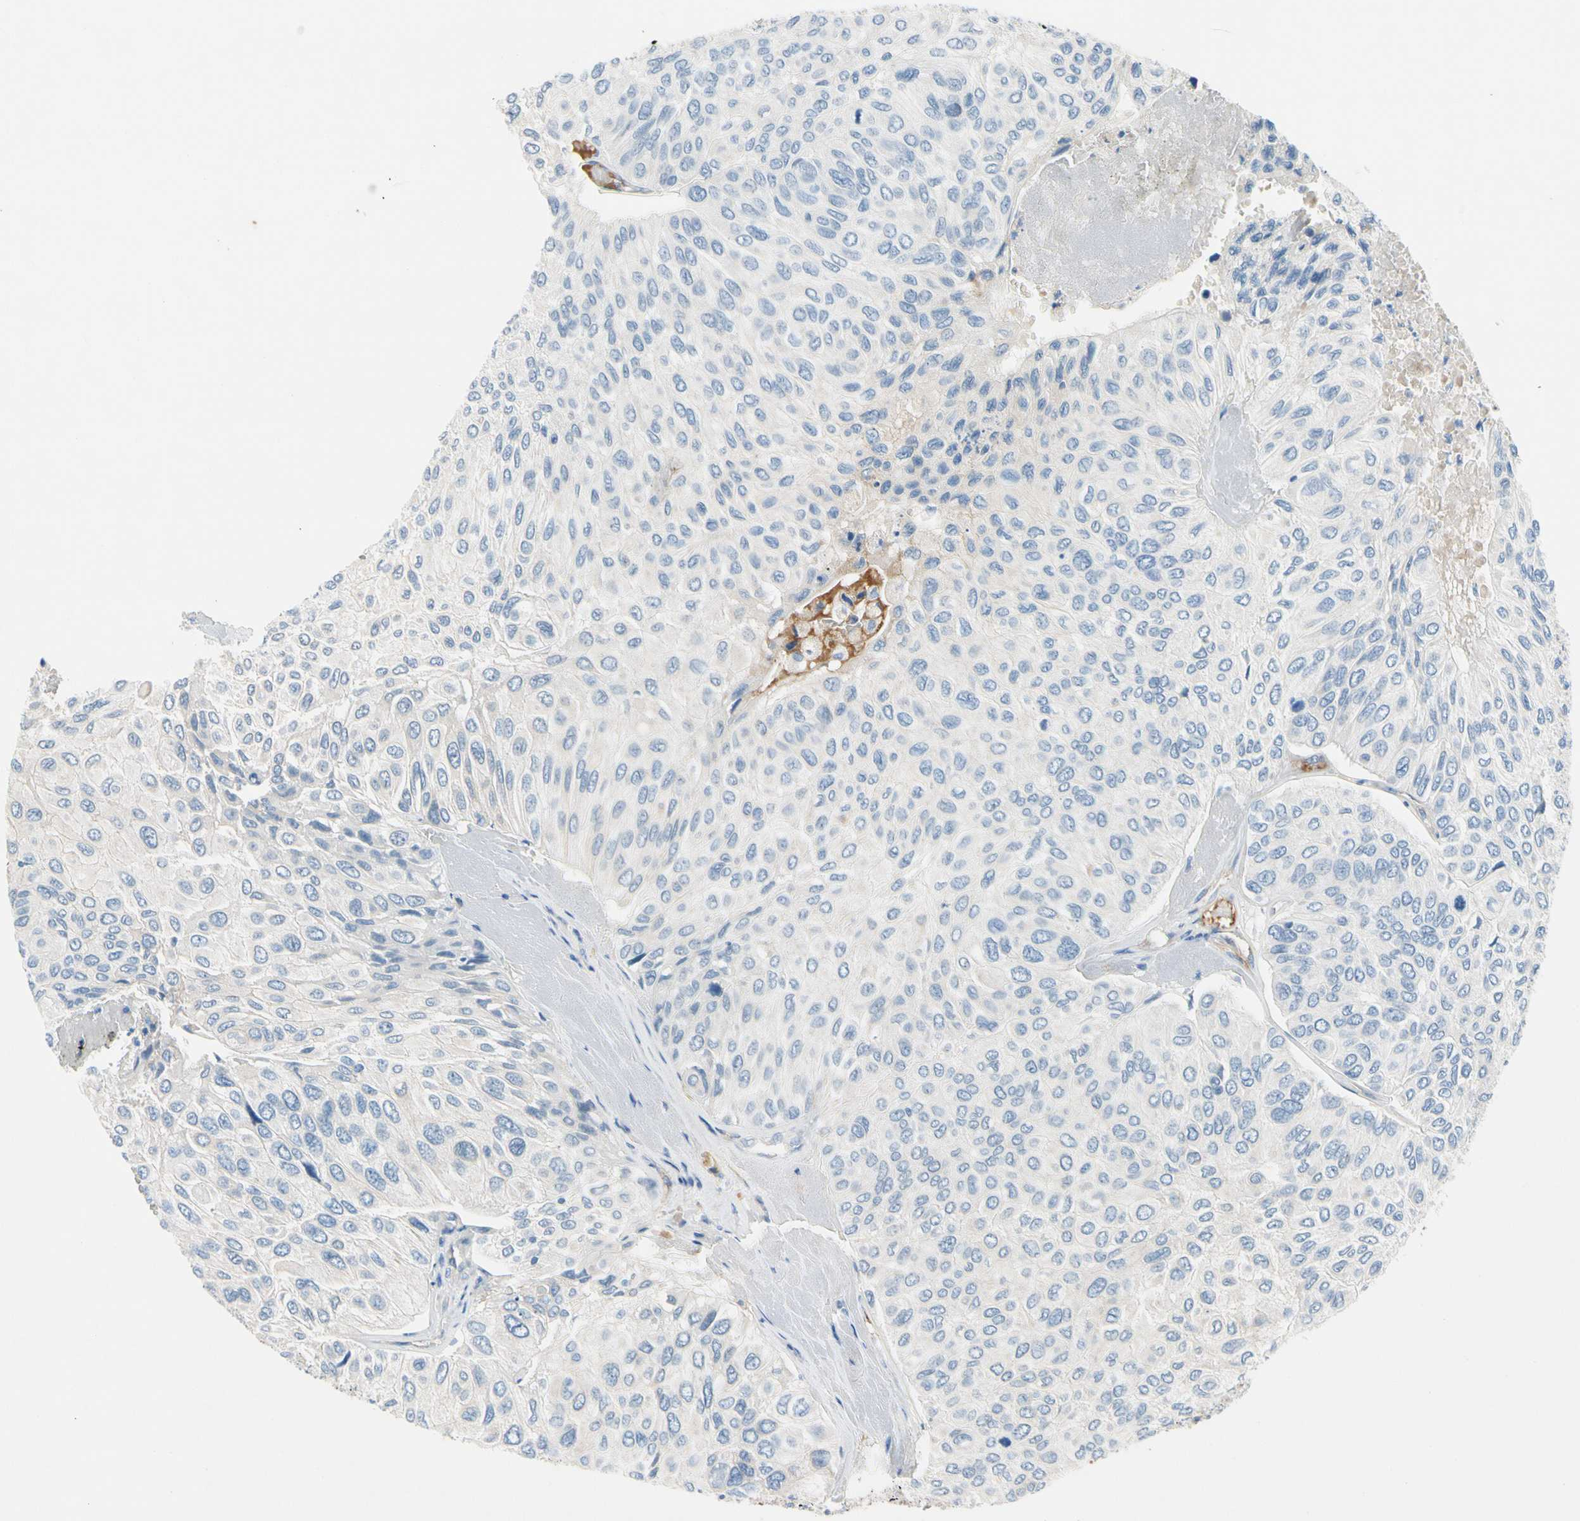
{"staining": {"intensity": "negative", "quantity": "none", "location": "none"}, "tissue": "urothelial cancer", "cell_type": "Tumor cells", "image_type": "cancer", "snomed": [{"axis": "morphology", "description": "Urothelial carcinoma, High grade"}, {"axis": "topography", "description": "Urinary bladder"}], "caption": "Immunohistochemistry histopathology image of human high-grade urothelial carcinoma stained for a protein (brown), which shows no staining in tumor cells.", "gene": "CNDP1", "patient": {"sex": "male", "age": 66}}